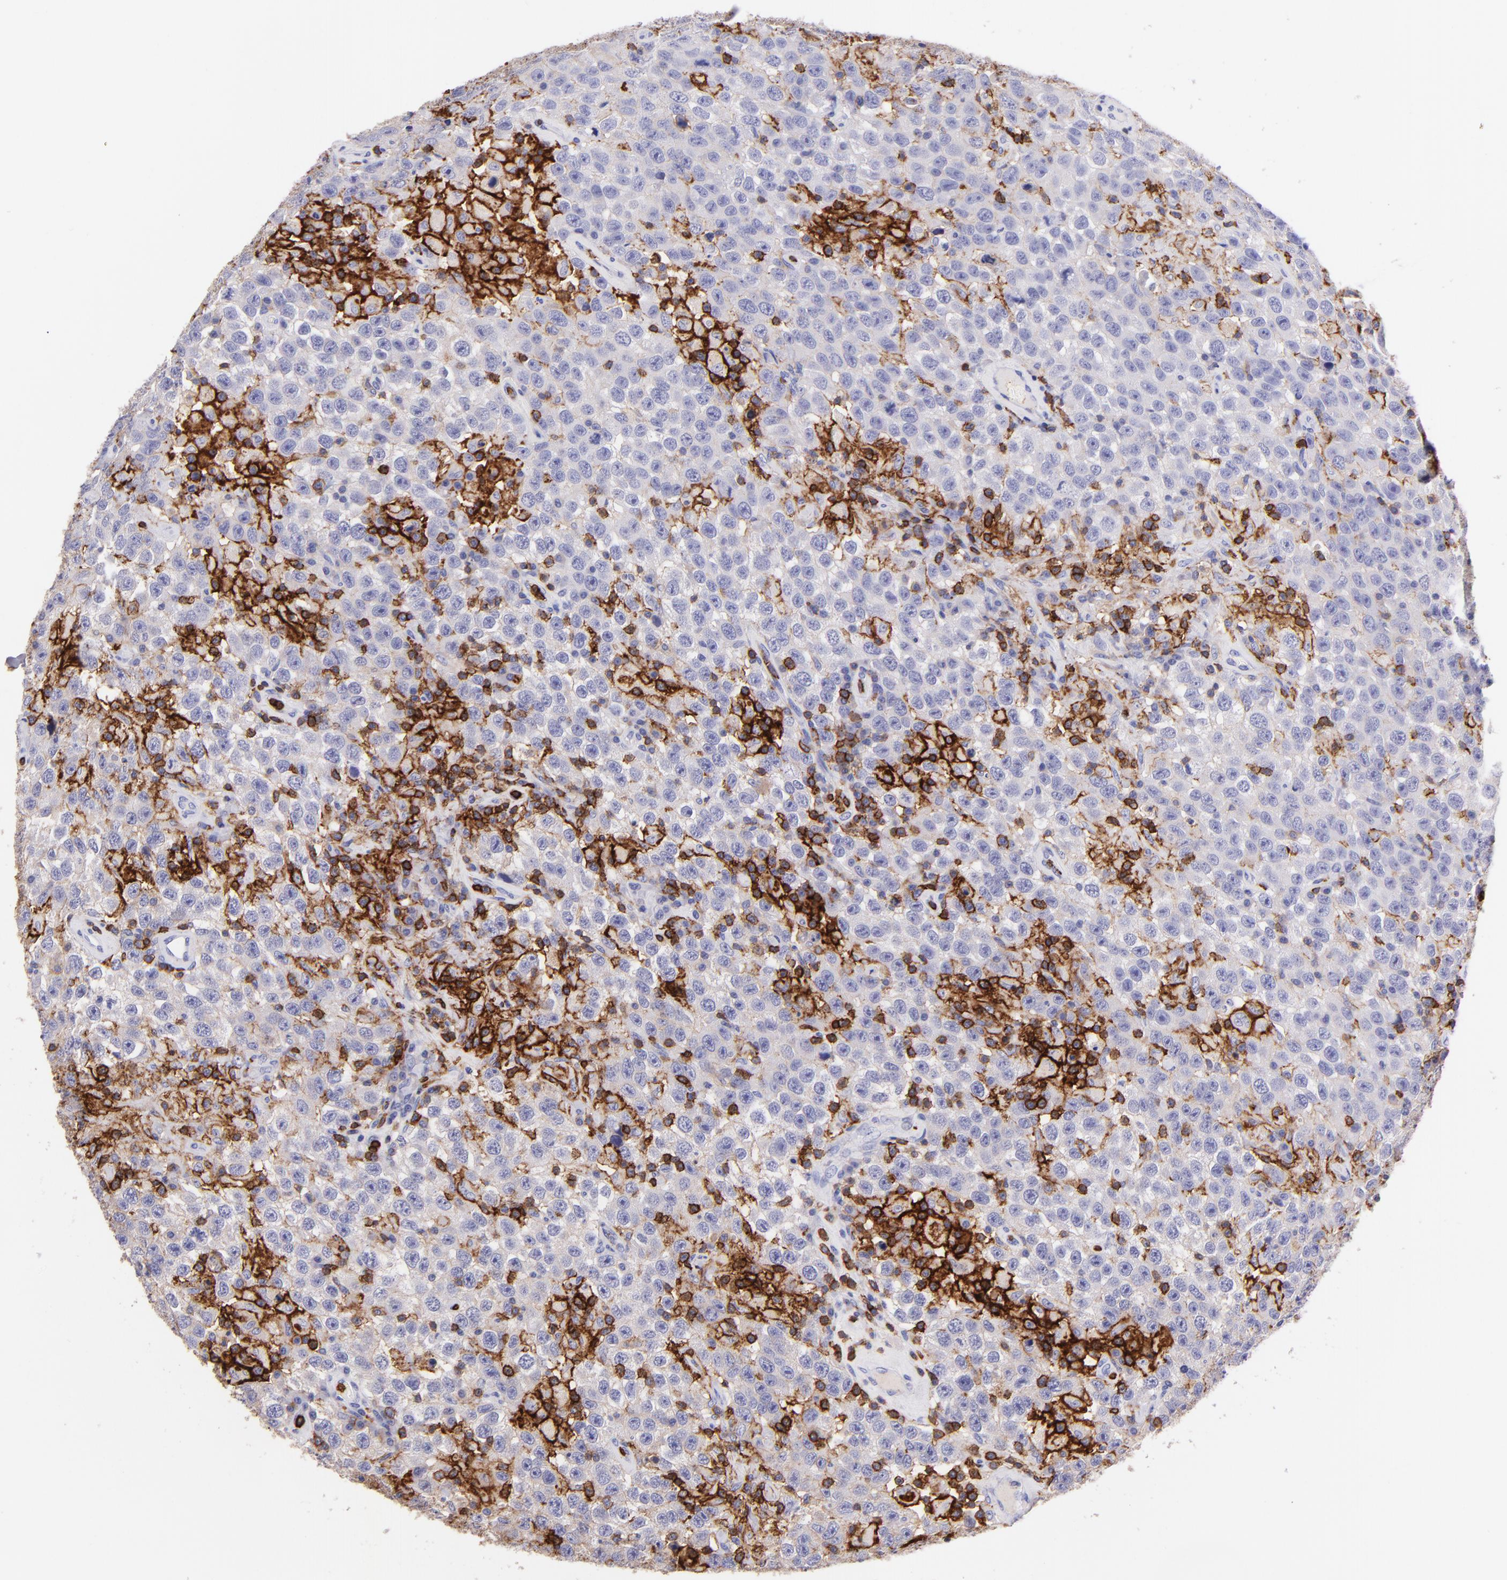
{"staining": {"intensity": "weak", "quantity": "<25%", "location": "cytoplasmic/membranous"}, "tissue": "testis cancer", "cell_type": "Tumor cells", "image_type": "cancer", "snomed": [{"axis": "morphology", "description": "Seminoma, NOS"}, {"axis": "topography", "description": "Testis"}], "caption": "Human testis cancer stained for a protein using immunohistochemistry (IHC) displays no positivity in tumor cells.", "gene": "SPN", "patient": {"sex": "male", "age": 41}}